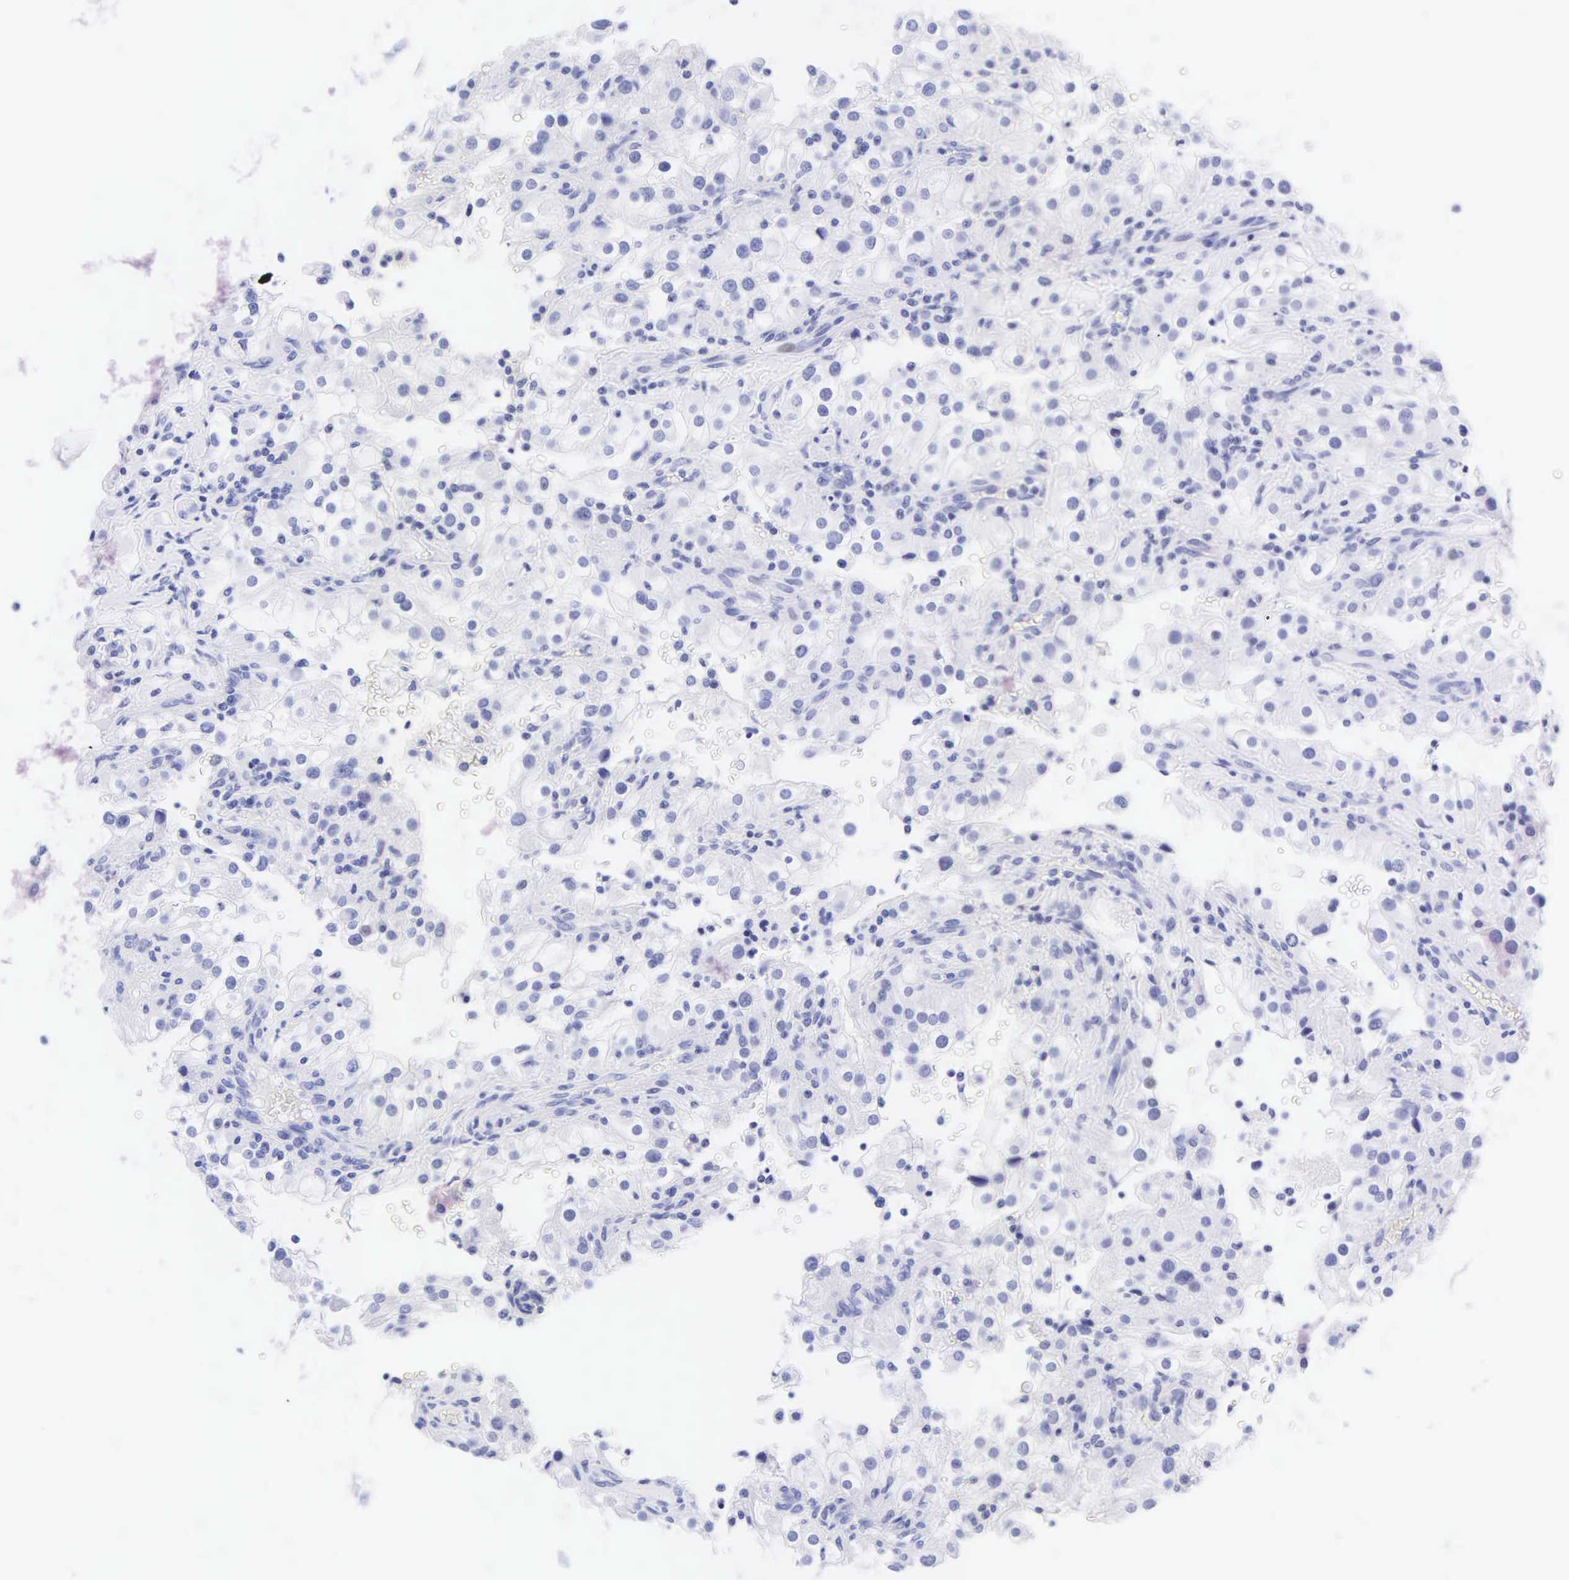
{"staining": {"intensity": "negative", "quantity": "none", "location": "none"}, "tissue": "renal cancer", "cell_type": "Tumor cells", "image_type": "cancer", "snomed": [{"axis": "morphology", "description": "Adenocarcinoma, NOS"}, {"axis": "topography", "description": "Kidney"}], "caption": "Human renal cancer stained for a protein using immunohistochemistry reveals no expression in tumor cells.", "gene": "KRT20", "patient": {"sex": "female", "age": 52}}